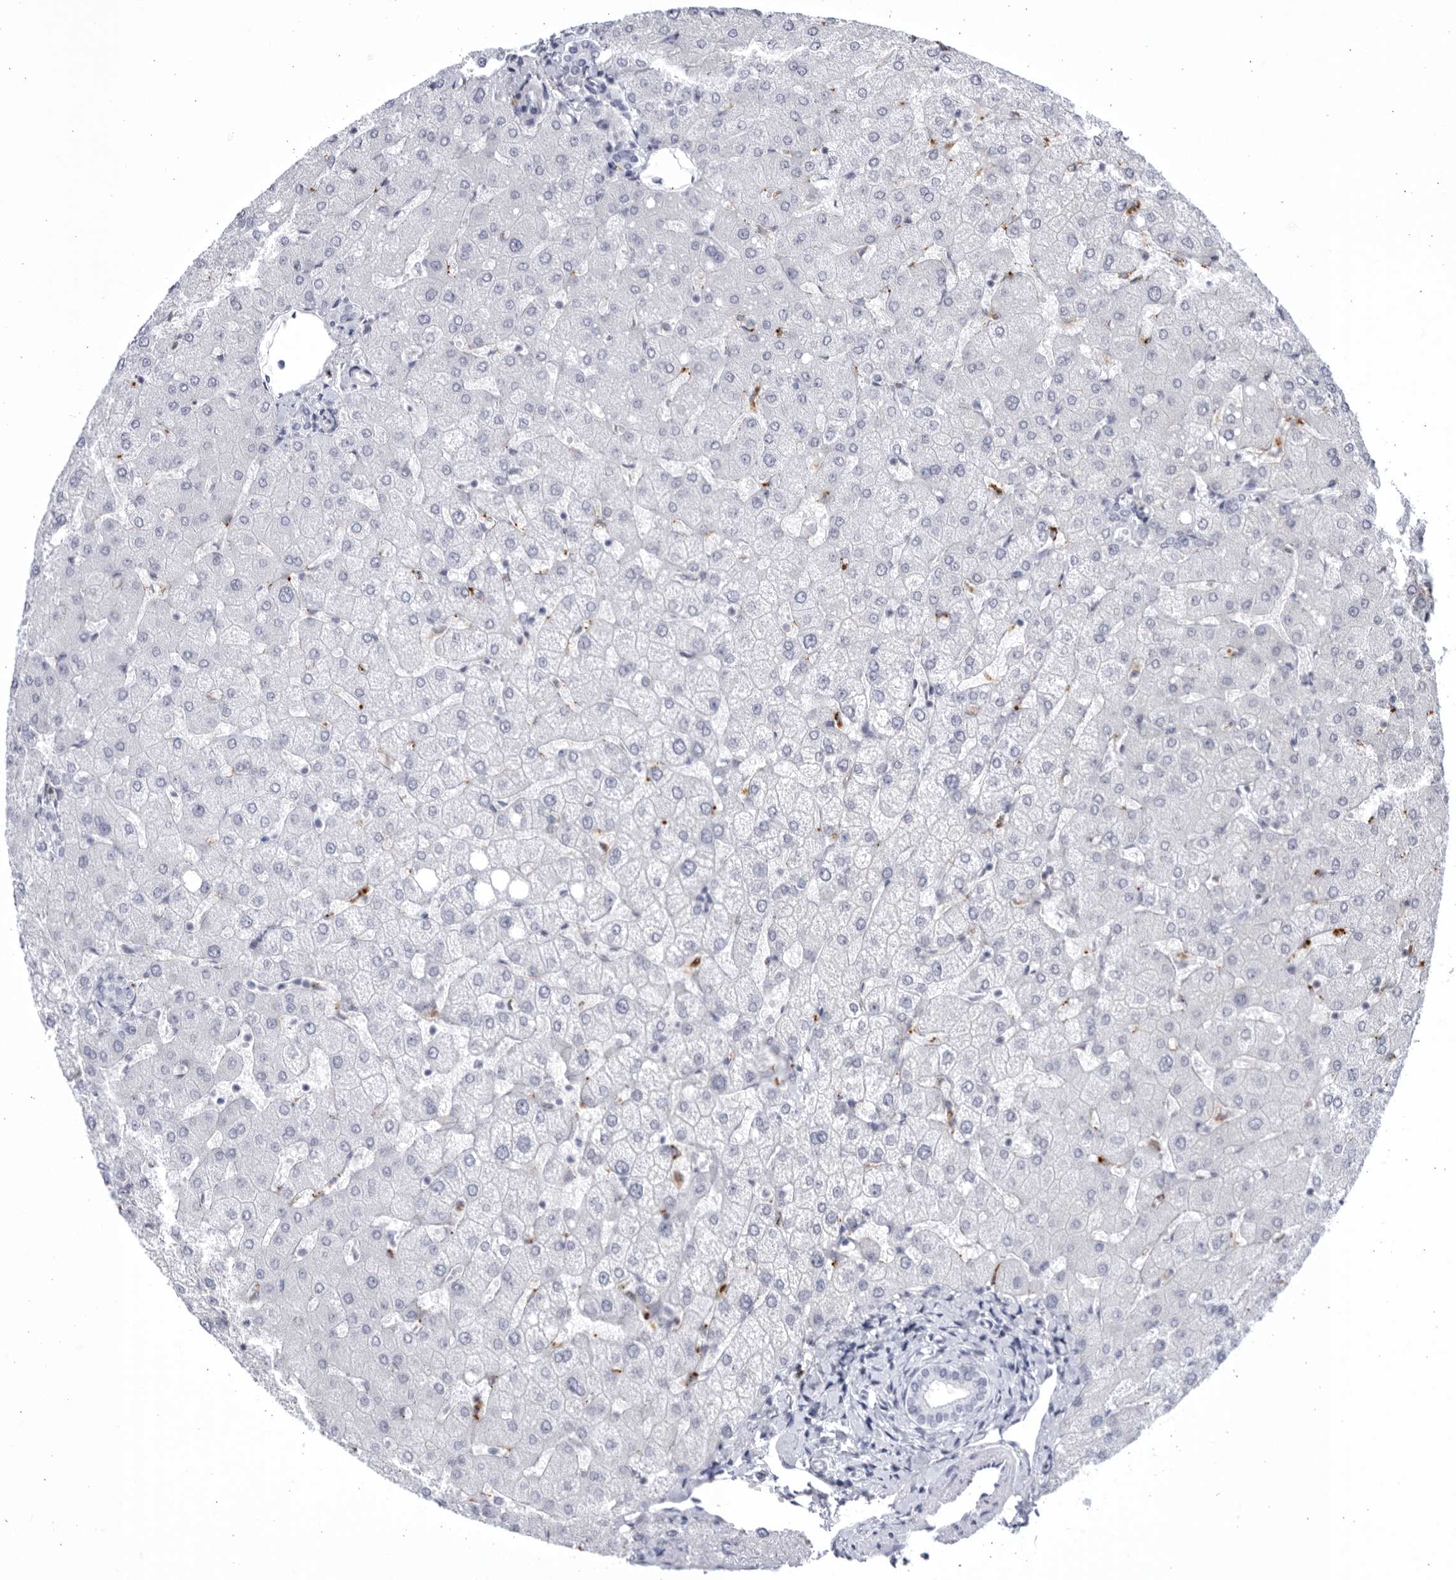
{"staining": {"intensity": "negative", "quantity": "none", "location": "none"}, "tissue": "liver", "cell_type": "Cholangiocytes", "image_type": "normal", "snomed": [{"axis": "morphology", "description": "Normal tissue, NOS"}, {"axis": "topography", "description": "Liver"}], "caption": "Immunohistochemistry histopathology image of normal liver: liver stained with DAB (3,3'-diaminobenzidine) exhibits no significant protein expression in cholangiocytes.", "gene": "CCDC181", "patient": {"sex": "female", "age": 54}}